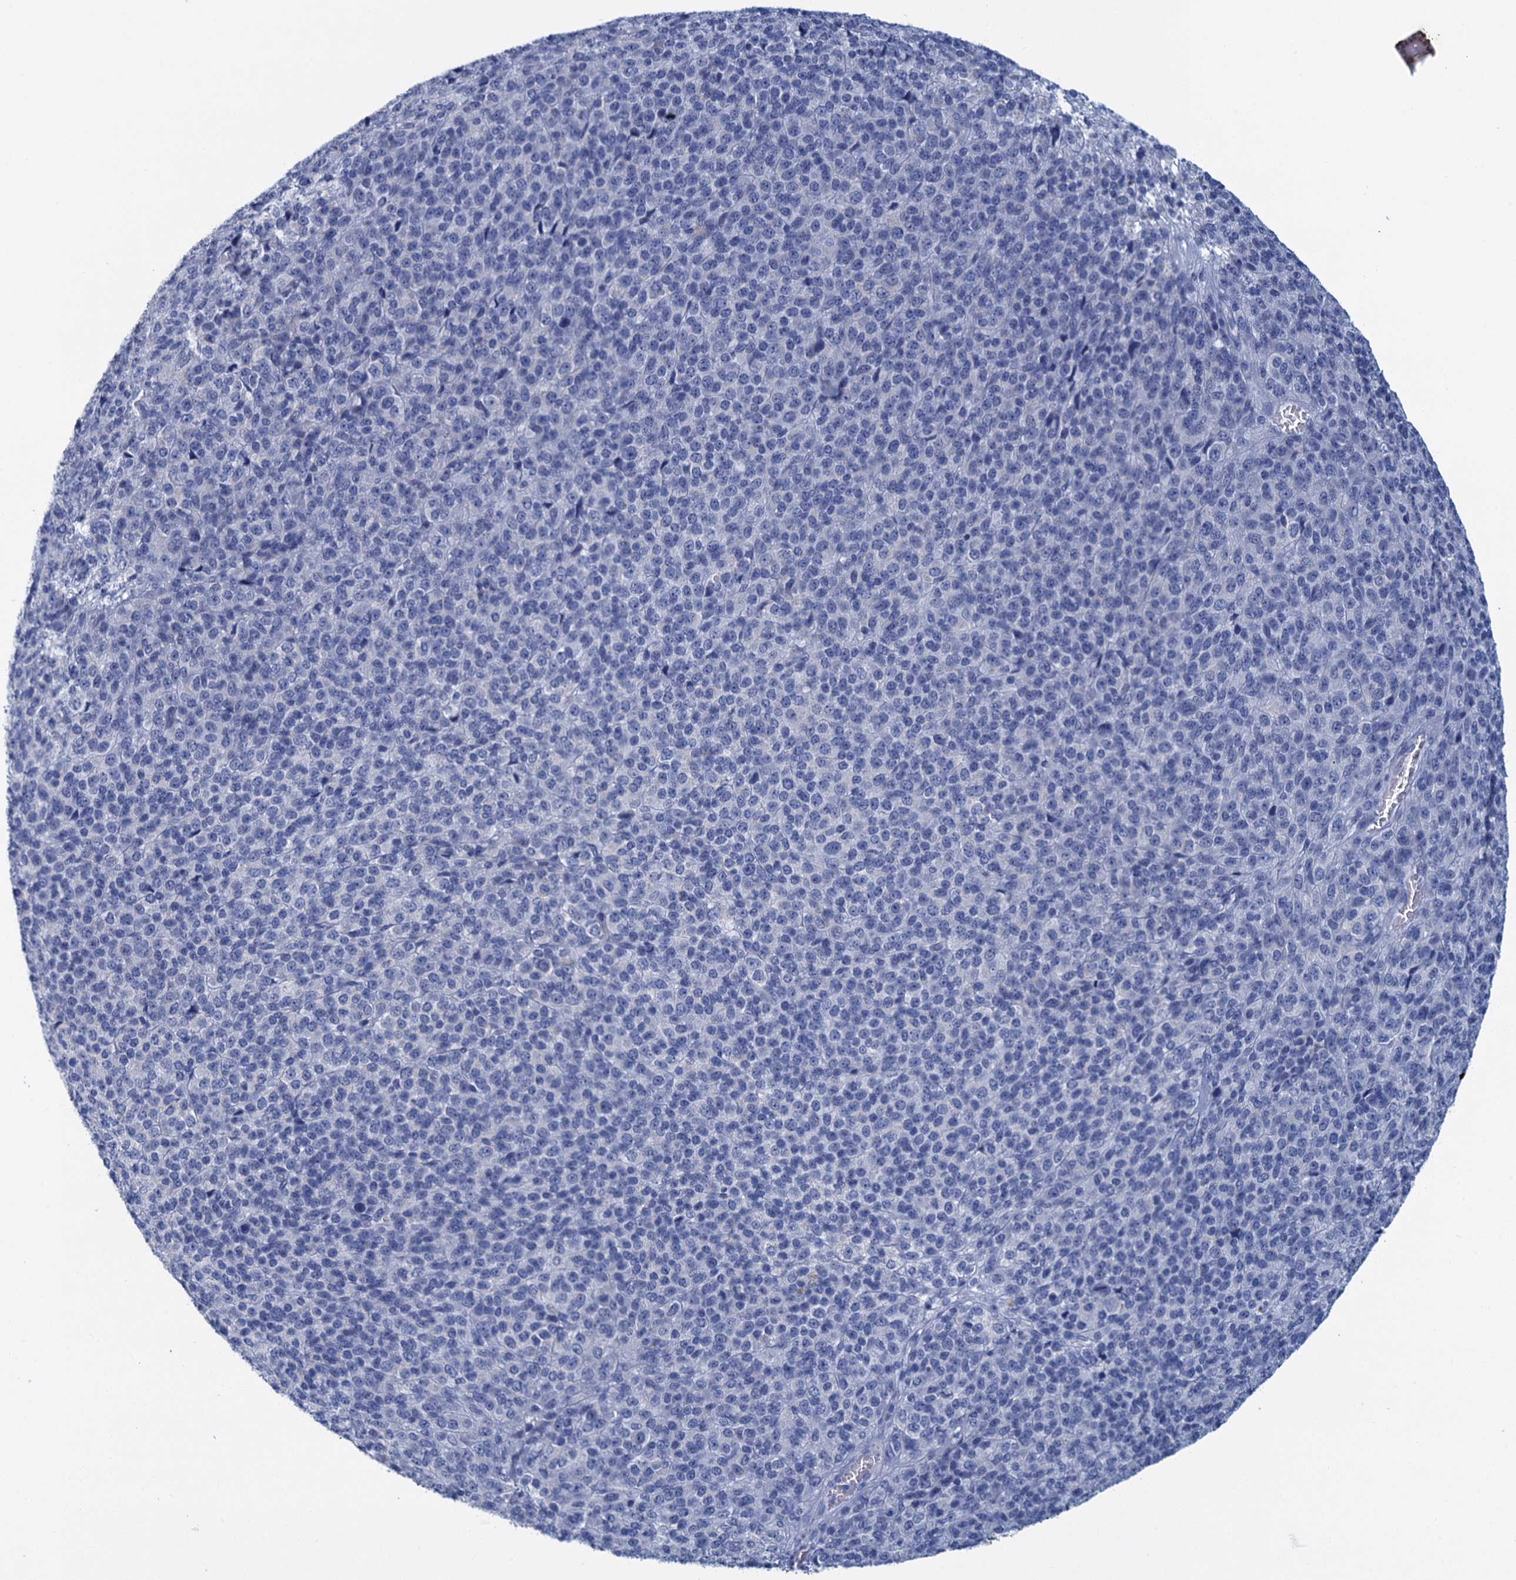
{"staining": {"intensity": "negative", "quantity": "none", "location": "none"}, "tissue": "melanoma", "cell_type": "Tumor cells", "image_type": "cancer", "snomed": [{"axis": "morphology", "description": "Malignant melanoma, Metastatic site"}, {"axis": "topography", "description": "Brain"}], "caption": "The immunohistochemistry (IHC) image has no significant staining in tumor cells of melanoma tissue.", "gene": "SCEL", "patient": {"sex": "female", "age": 56}}